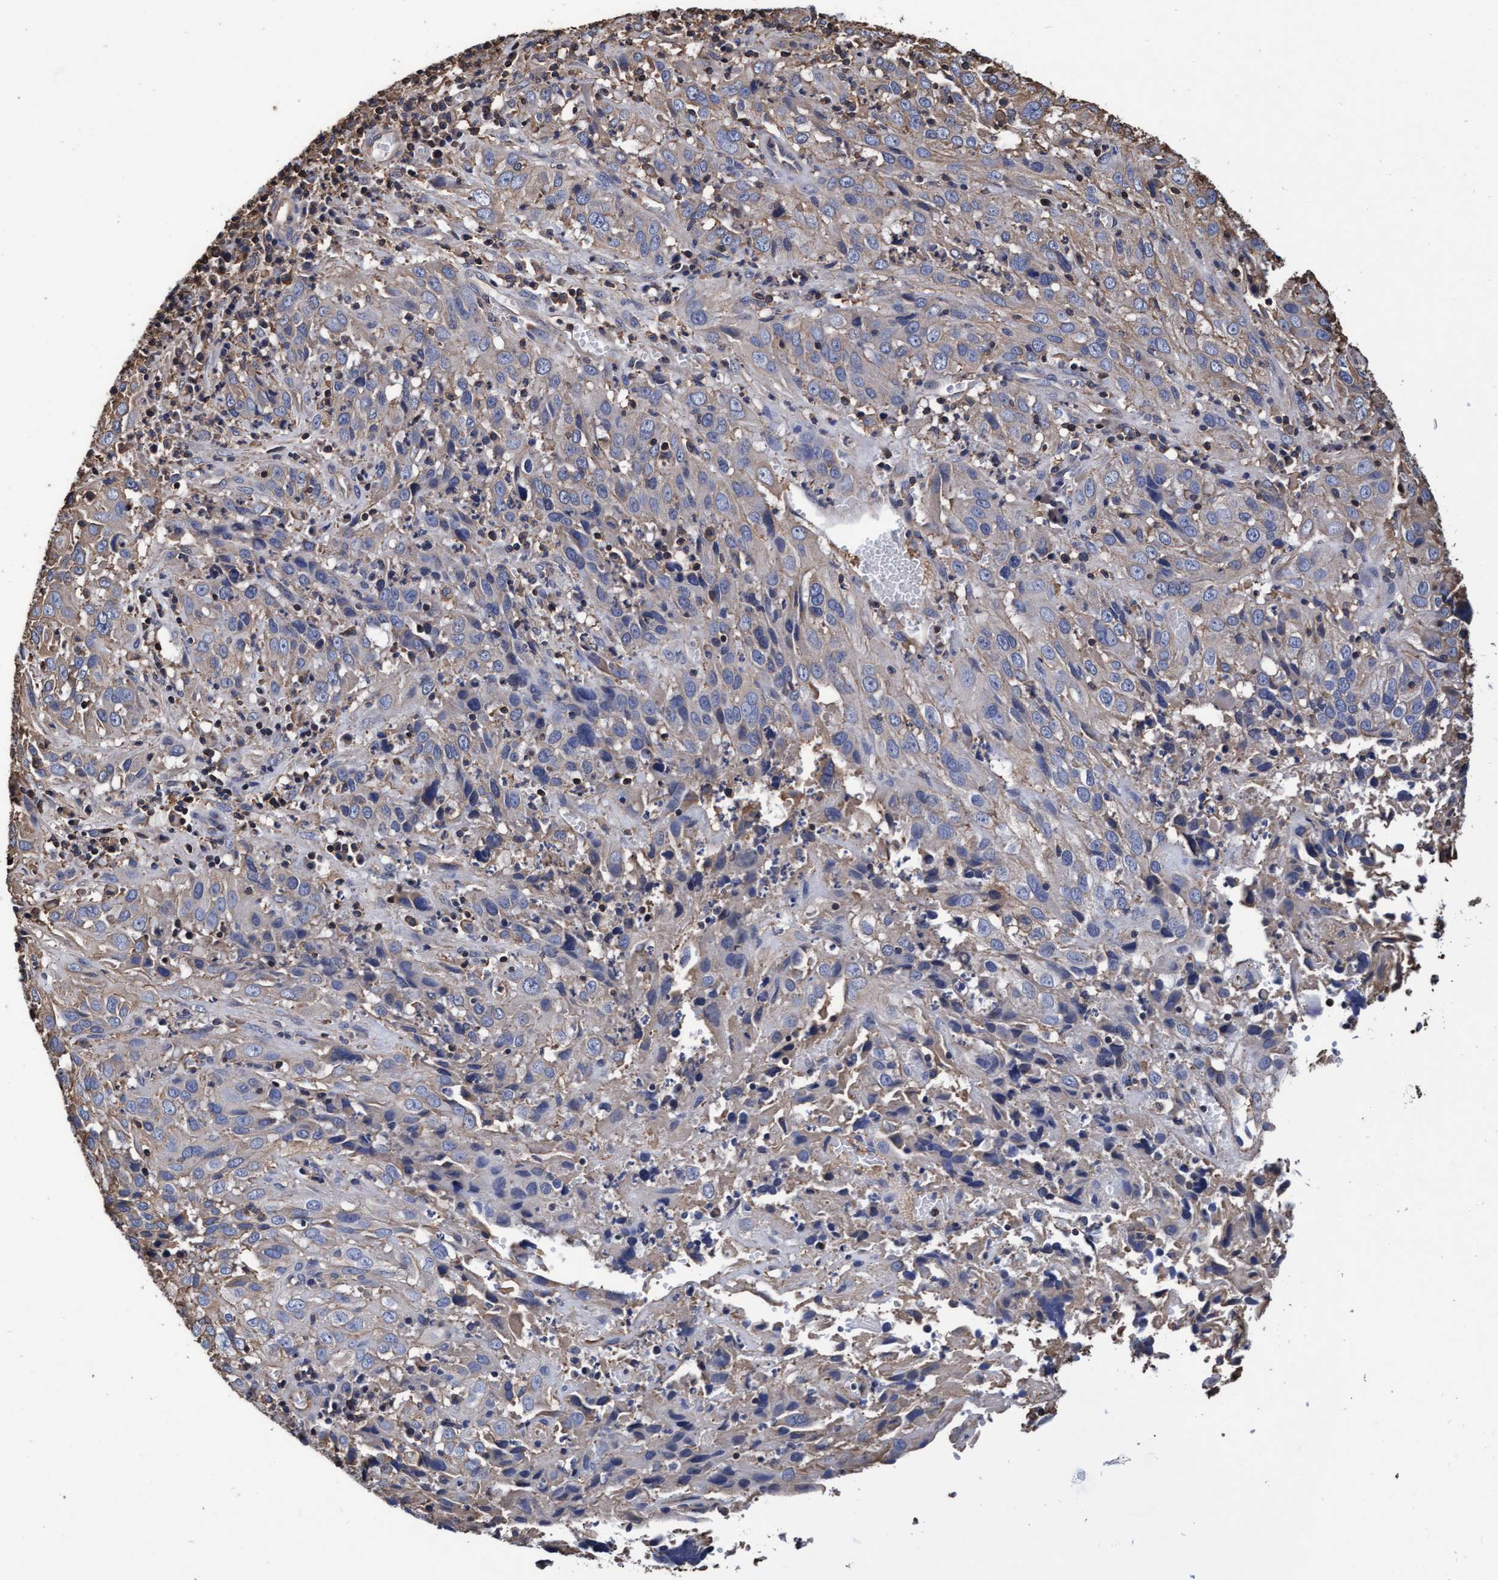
{"staining": {"intensity": "negative", "quantity": "none", "location": "none"}, "tissue": "cervical cancer", "cell_type": "Tumor cells", "image_type": "cancer", "snomed": [{"axis": "morphology", "description": "Squamous cell carcinoma, NOS"}, {"axis": "topography", "description": "Cervix"}], "caption": "High magnification brightfield microscopy of cervical cancer stained with DAB (brown) and counterstained with hematoxylin (blue): tumor cells show no significant expression.", "gene": "GRHPR", "patient": {"sex": "female", "age": 32}}